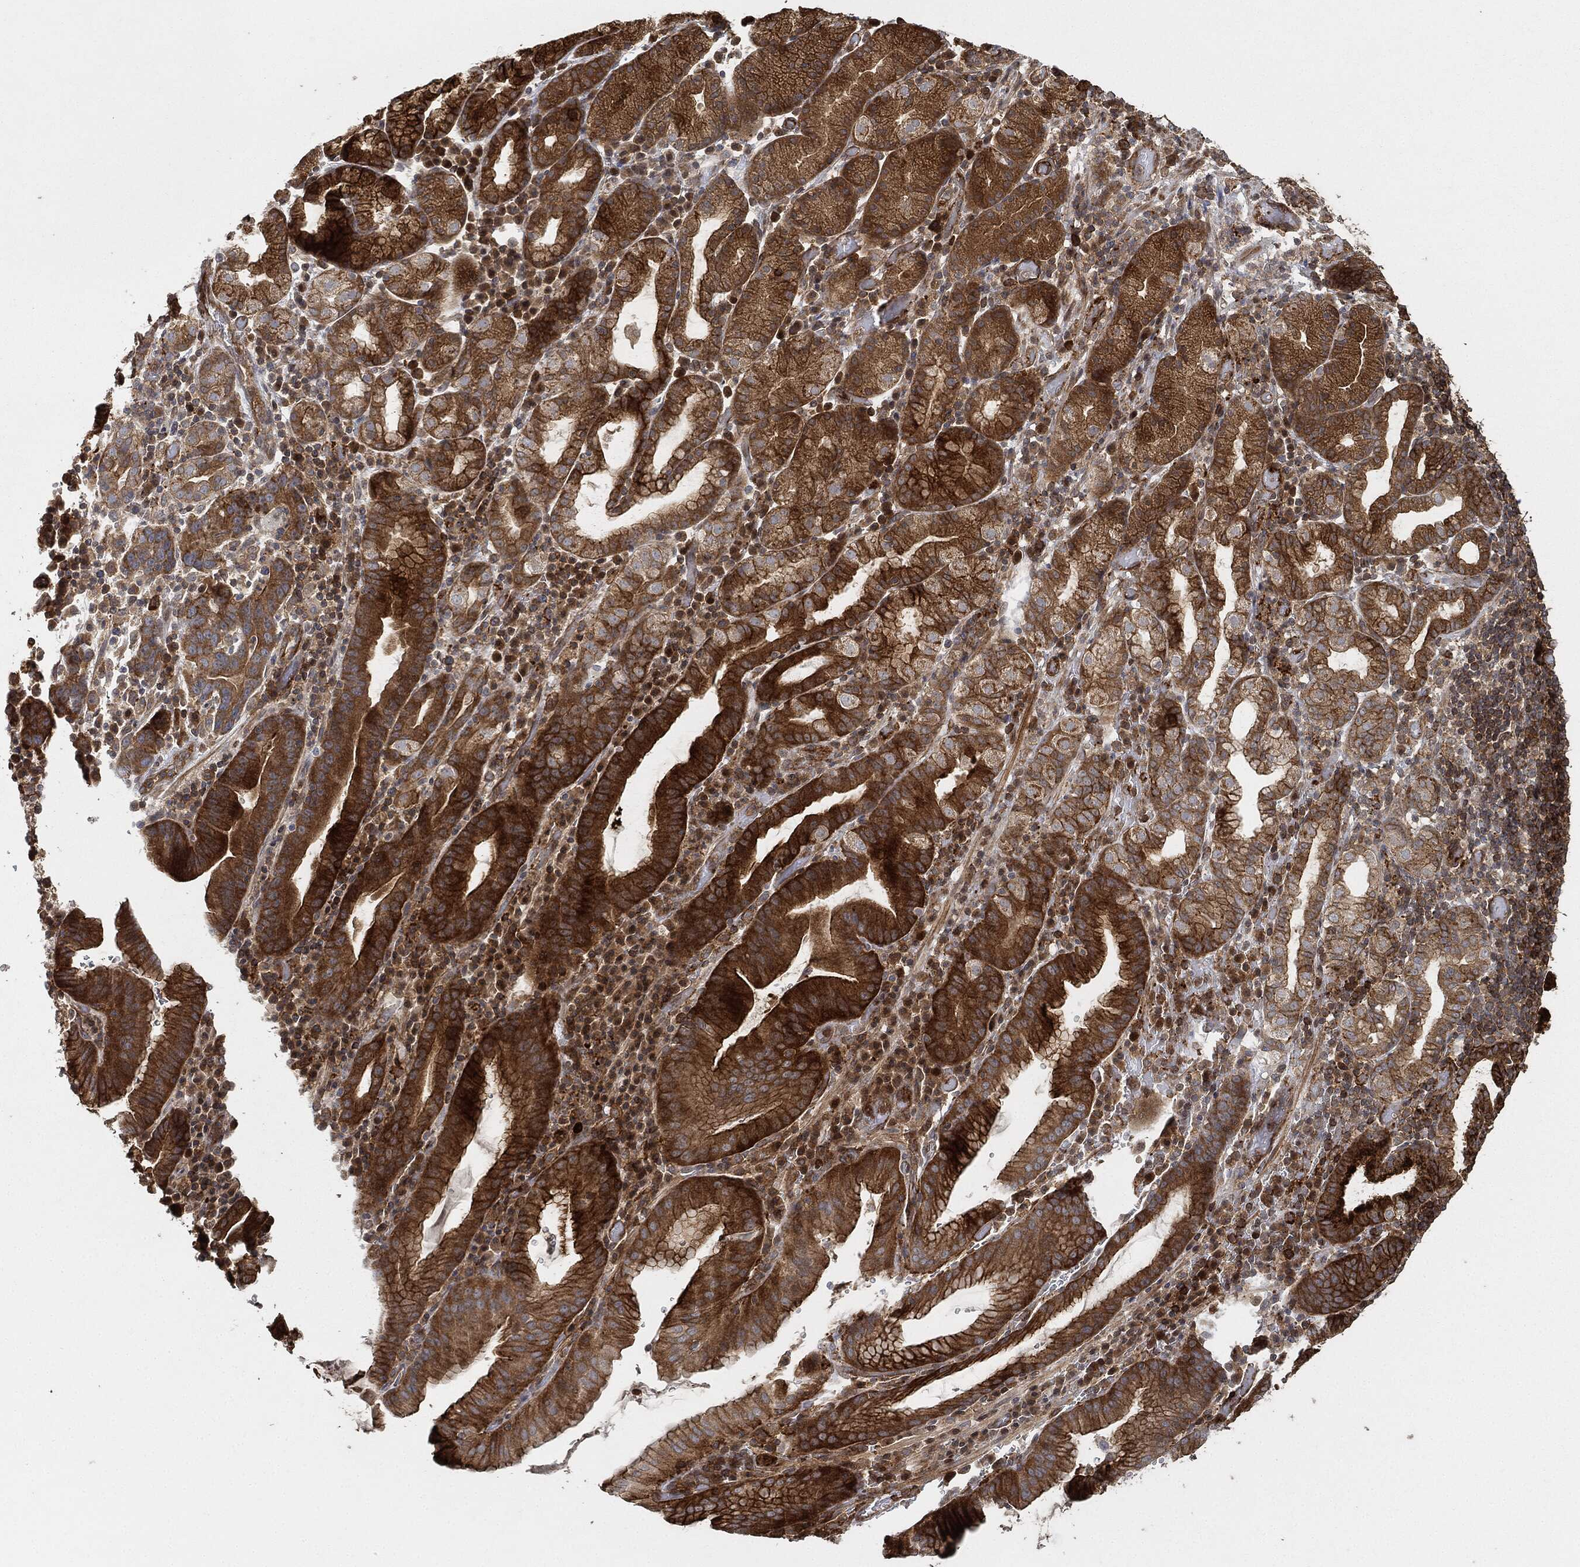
{"staining": {"intensity": "strong", "quantity": "25%-75%", "location": "cytoplasmic/membranous"}, "tissue": "stomach cancer", "cell_type": "Tumor cells", "image_type": "cancer", "snomed": [{"axis": "morphology", "description": "Adenocarcinoma, NOS"}, {"axis": "topography", "description": "Stomach"}], "caption": "An immunohistochemistry photomicrograph of tumor tissue is shown. Protein staining in brown highlights strong cytoplasmic/membranous positivity in adenocarcinoma (stomach) within tumor cells. (Brightfield microscopy of DAB IHC at high magnification).", "gene": "TPT1", "patient": {"sex": "male", "age": 79}}